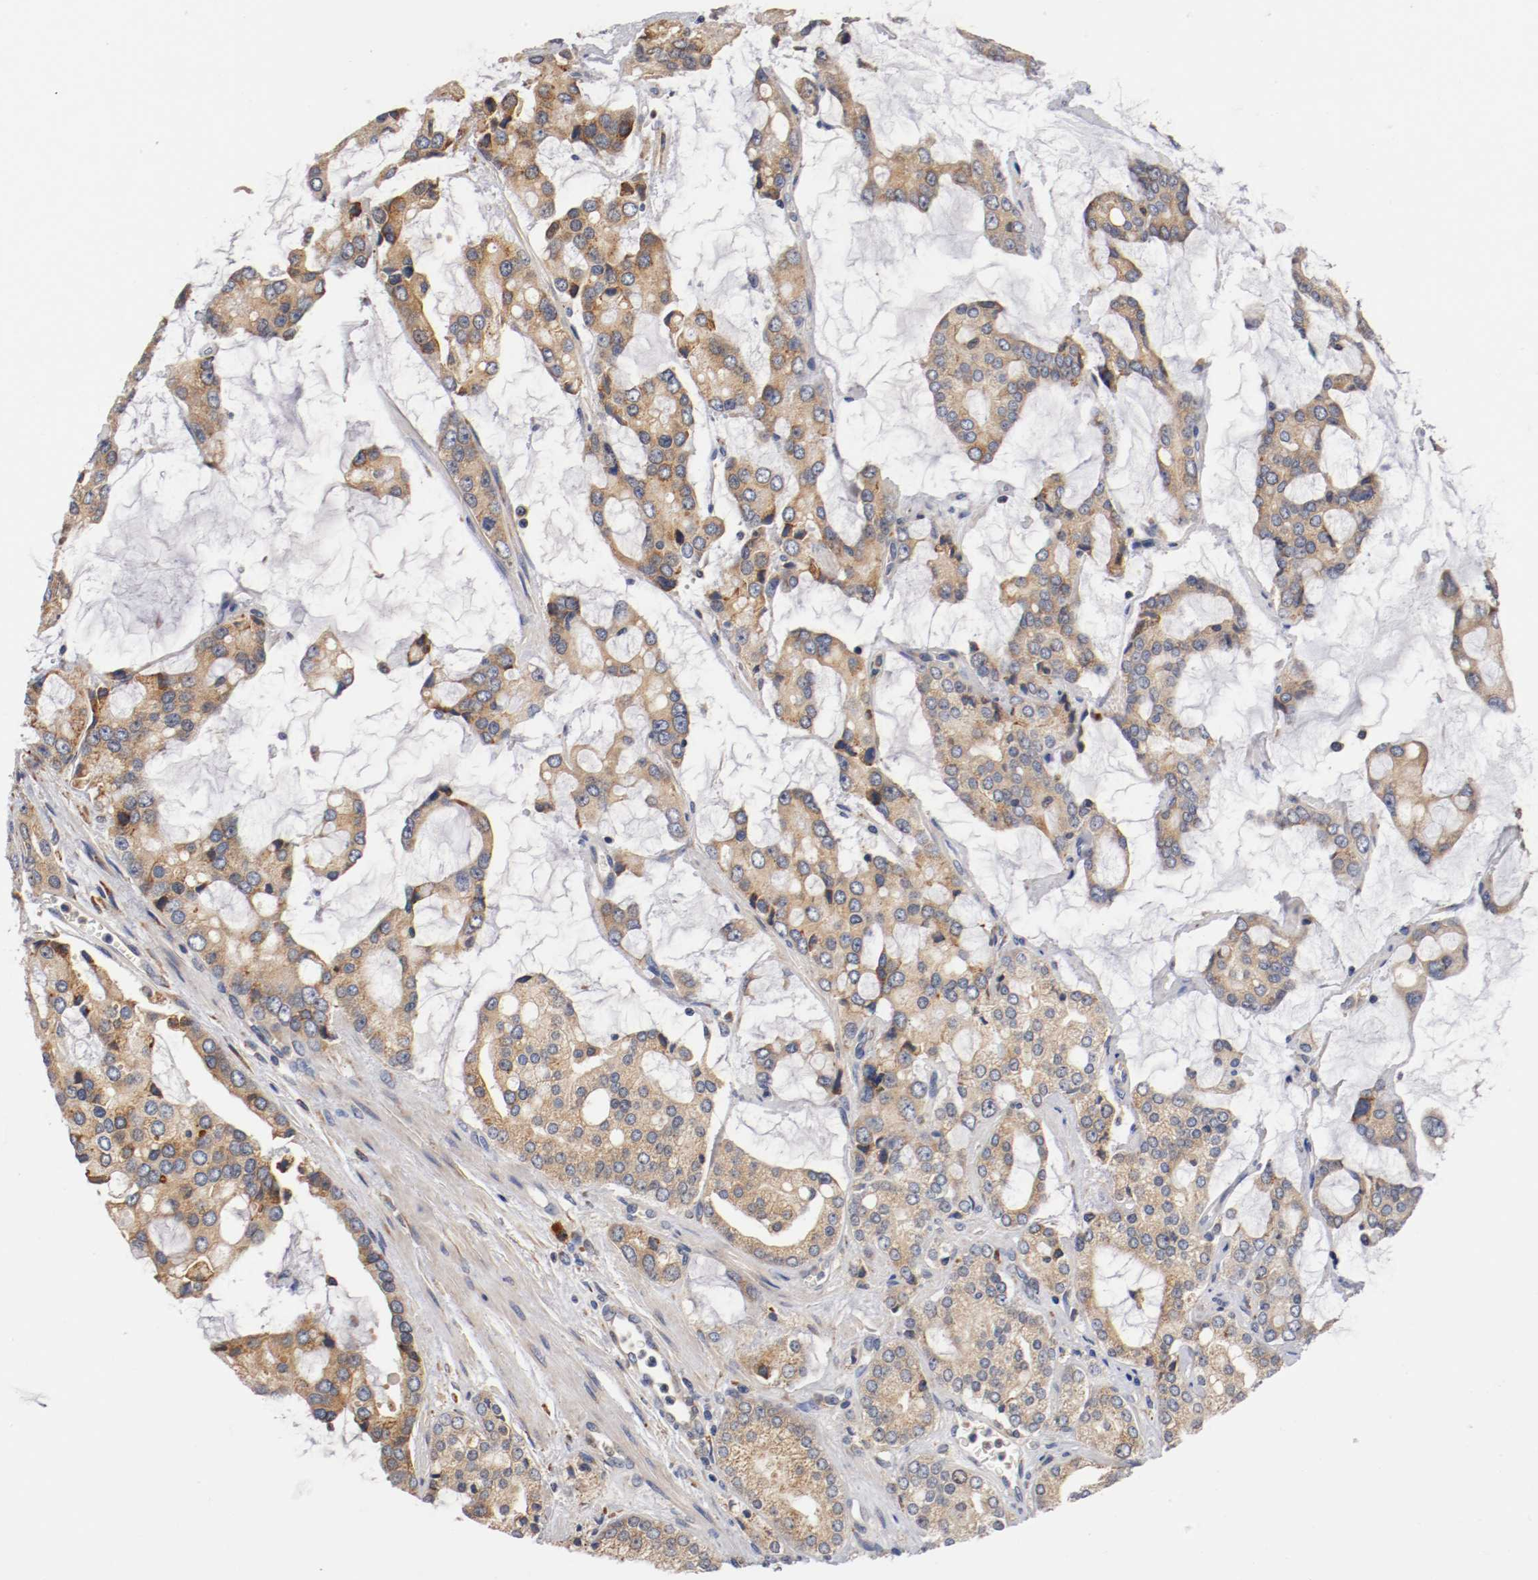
{"staining": {"intensity": "weak", "quantity": ">75%", "location": "cytoplasmic/membranous"}, "tissue": "prostate cancer", "cell_type": "Tumor cells", "image_type": "cancer", "snomed": [{"axis": "morphology", "description": "Adenocarcinoma, High grade"}, {"axis": "topography", "description": "Prostate"}], "caption": "The photomicrograph demonstrates staining of prostate cancer (high-grade adenocarcinoma), revealing weak cytoplasmic/membranous protein staining (brown color) within tumor cells. (brown staining indicates protein expression, while blue staining denotes nuclei).", "gene": "TNFSF13", "patient": {"sex": "male", "age": 67}}